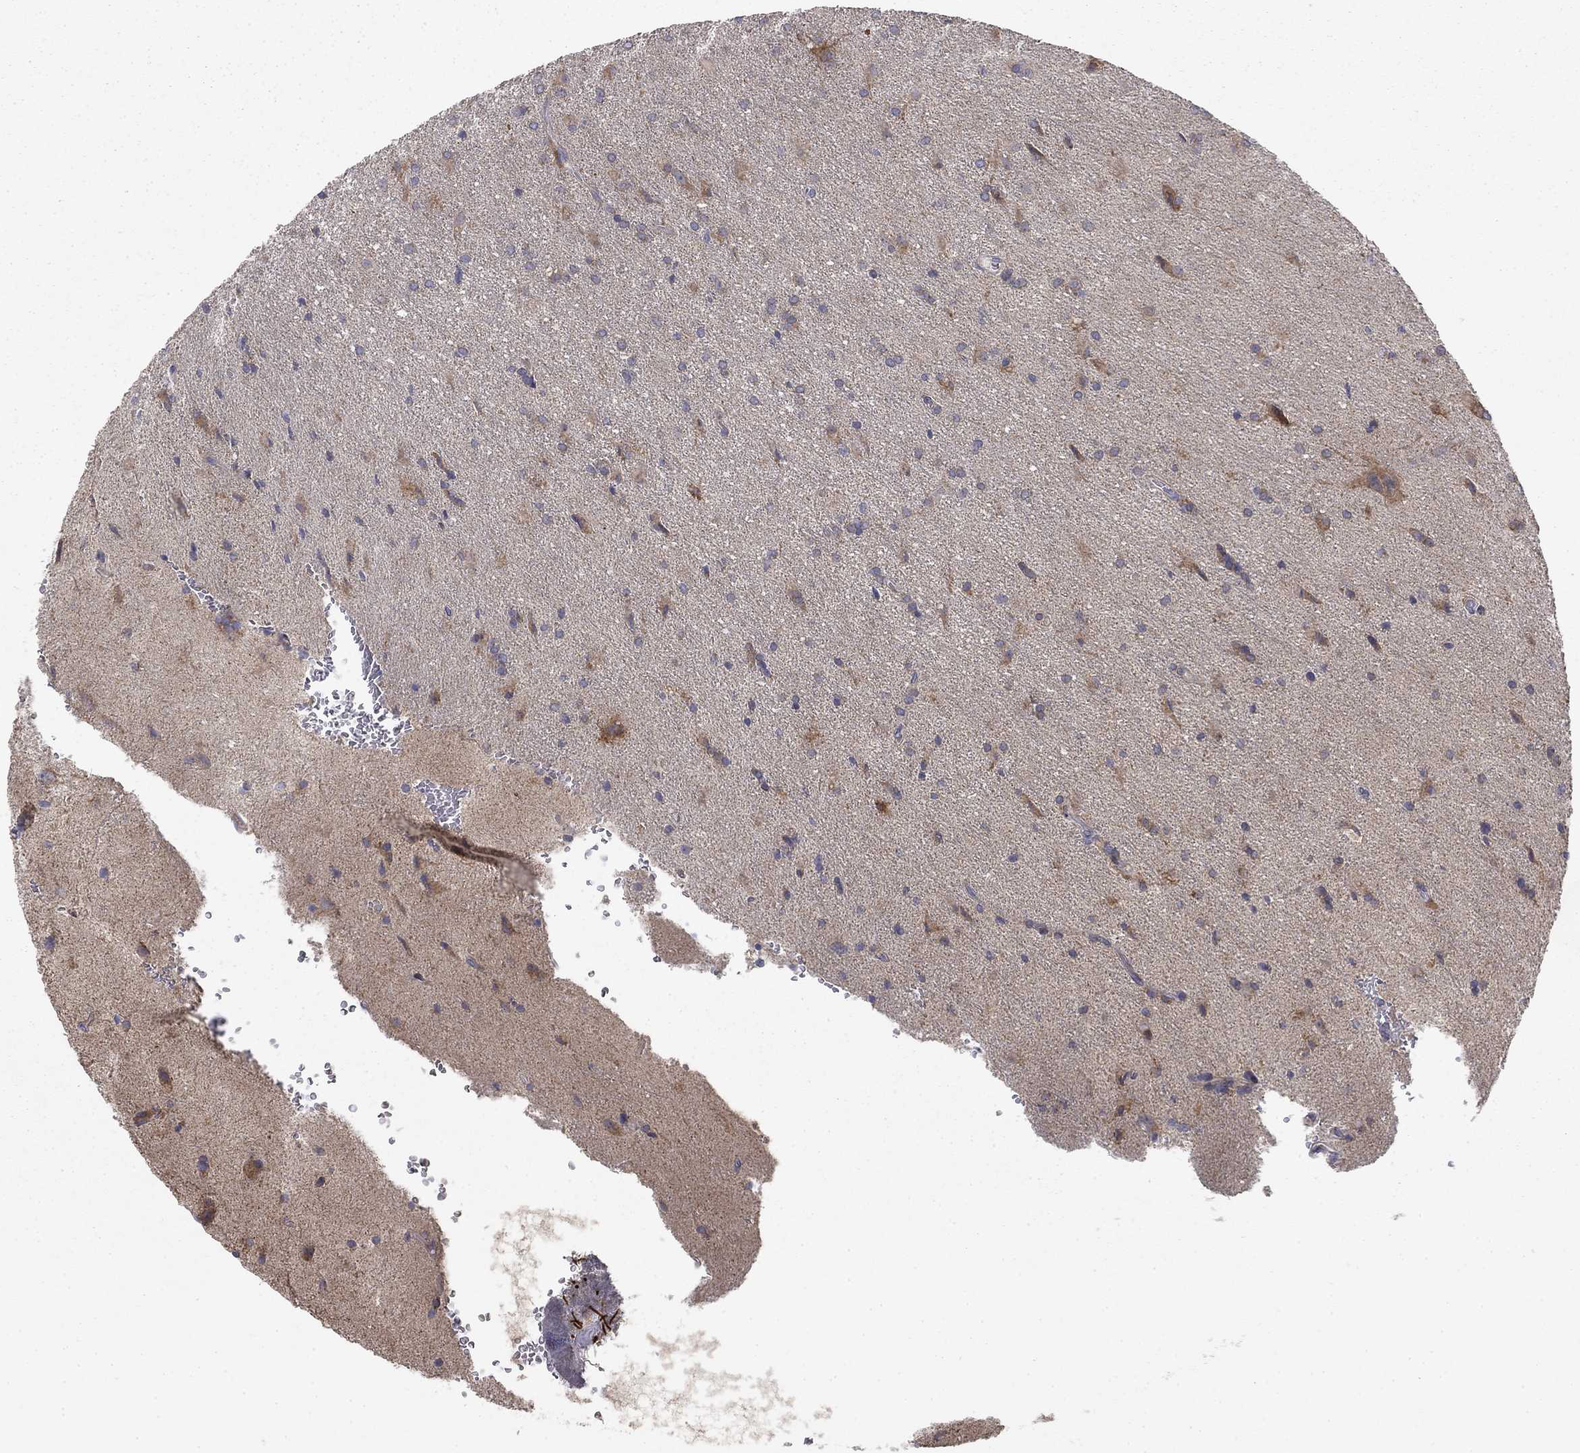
{"staining": {"intensity": "negative", "quantity": "none", "location": "none"}, "tissue": "glioma", "cell_type": "Tumor cells", "image_type": "cancer", "snomed": [{"axis": "morphology", "description": "Glioma, malignant, Low grade"}, {"axis": "topography", "description": "Brain"}], "caption": "An immunohistochemistry photomicrograph of malignant glioma (low-grade) is shown. There is no staining in tumor cells of malignant glioma (low-grade).", "gene": "MMAA", "patient": {"sex": "male", "age": 58}}